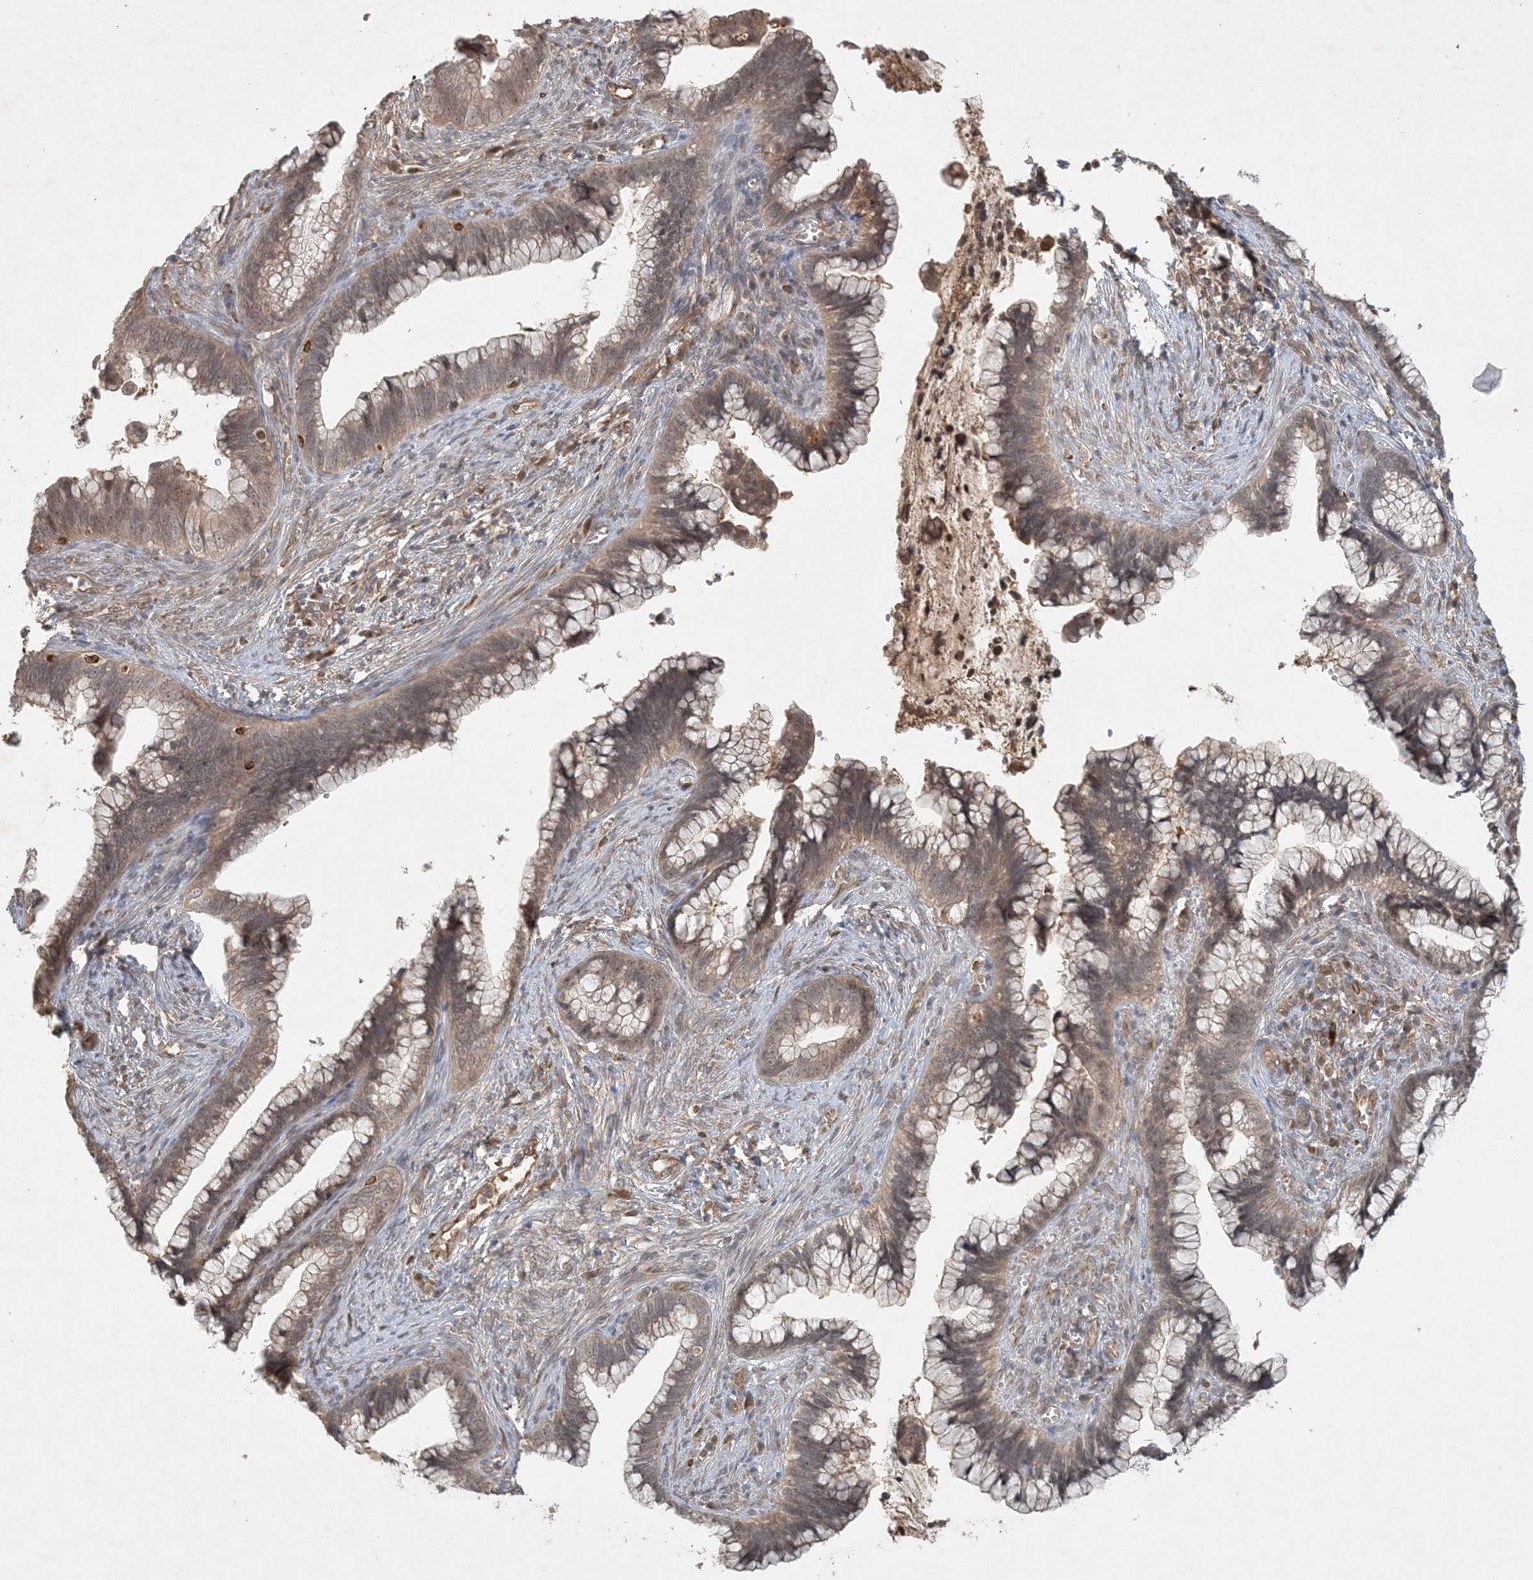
{"staining": {"intensity": "moderate", "quantity": "<25%", "location": "cytoplasmic/membranous,nuclear"}, "tissue": "cervical cancer", "cell_type": "Tumor cells", "image_type": "cancer", "snomed": [{"axis": "morphology", "description": "Adenocarcinoma, NOS"}, {"axis": "topography", "description": "Cervix"}], "caption": "A histopathology image of human cervical adenocarcinoma stained for a protein exhibits moderate cytoplasmic/membranous and nuclear brown staining in tumor cells.", "gene": "ZCCHC4", "patient": {"sex": "female", "age": 44}}